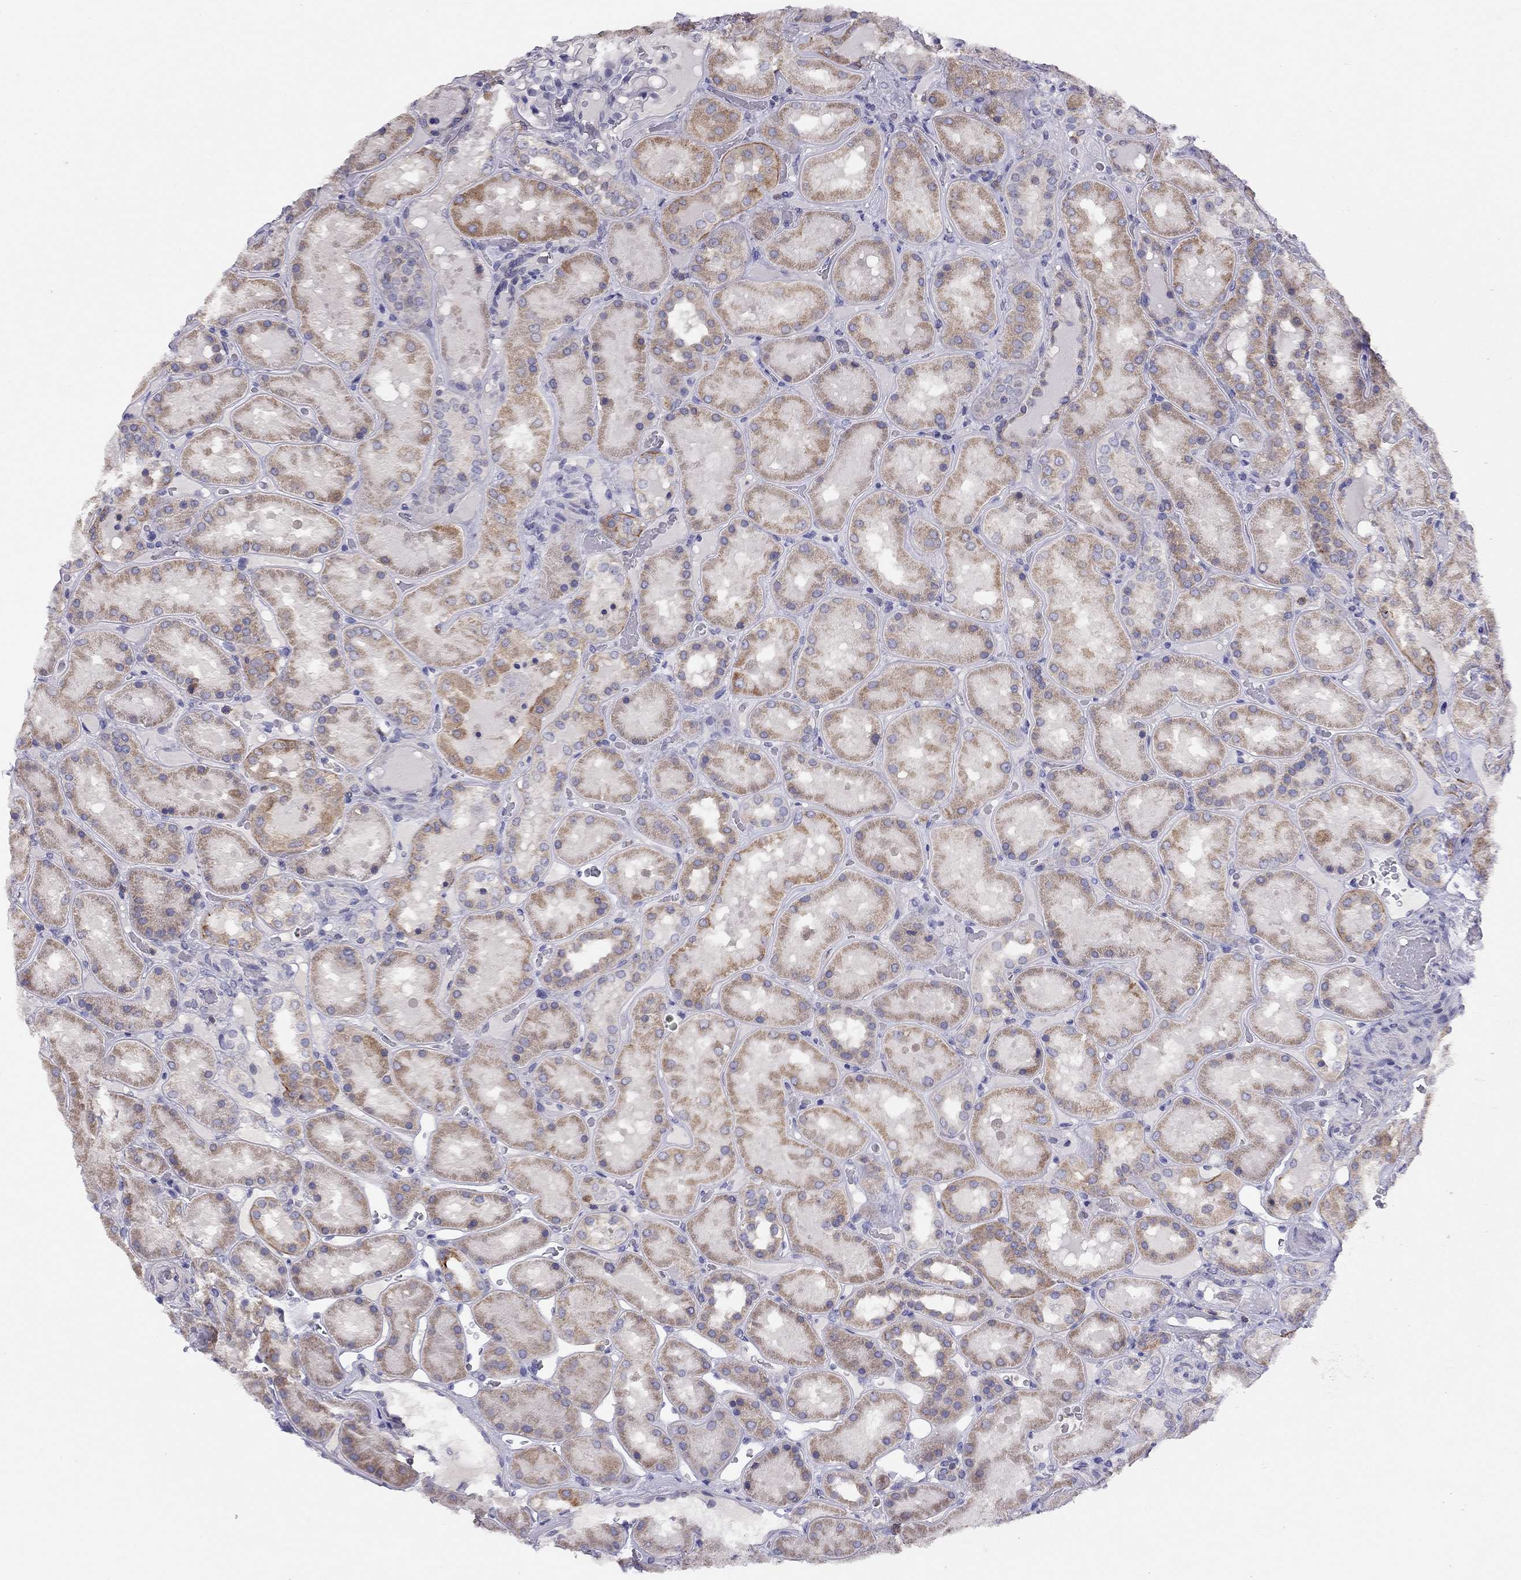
{"staining": {"intensity": "negative", "quantity": "none", "location": "none"}, "tissue": "kidney", "cell_type": "Cells in glomeruli", "image_type": "normal", "snomed": [{"axis": "morphology", "description": "Normal tissue, NOS"}, {"axis": "topography", "description": "Kidney"}], "caption": "Immunohistochemical staining of unremarkable kidney reveals no significant expression in cells in glomeruli.", "gene": "CITED1", "patient": {"sex": "male", "age": 73}}